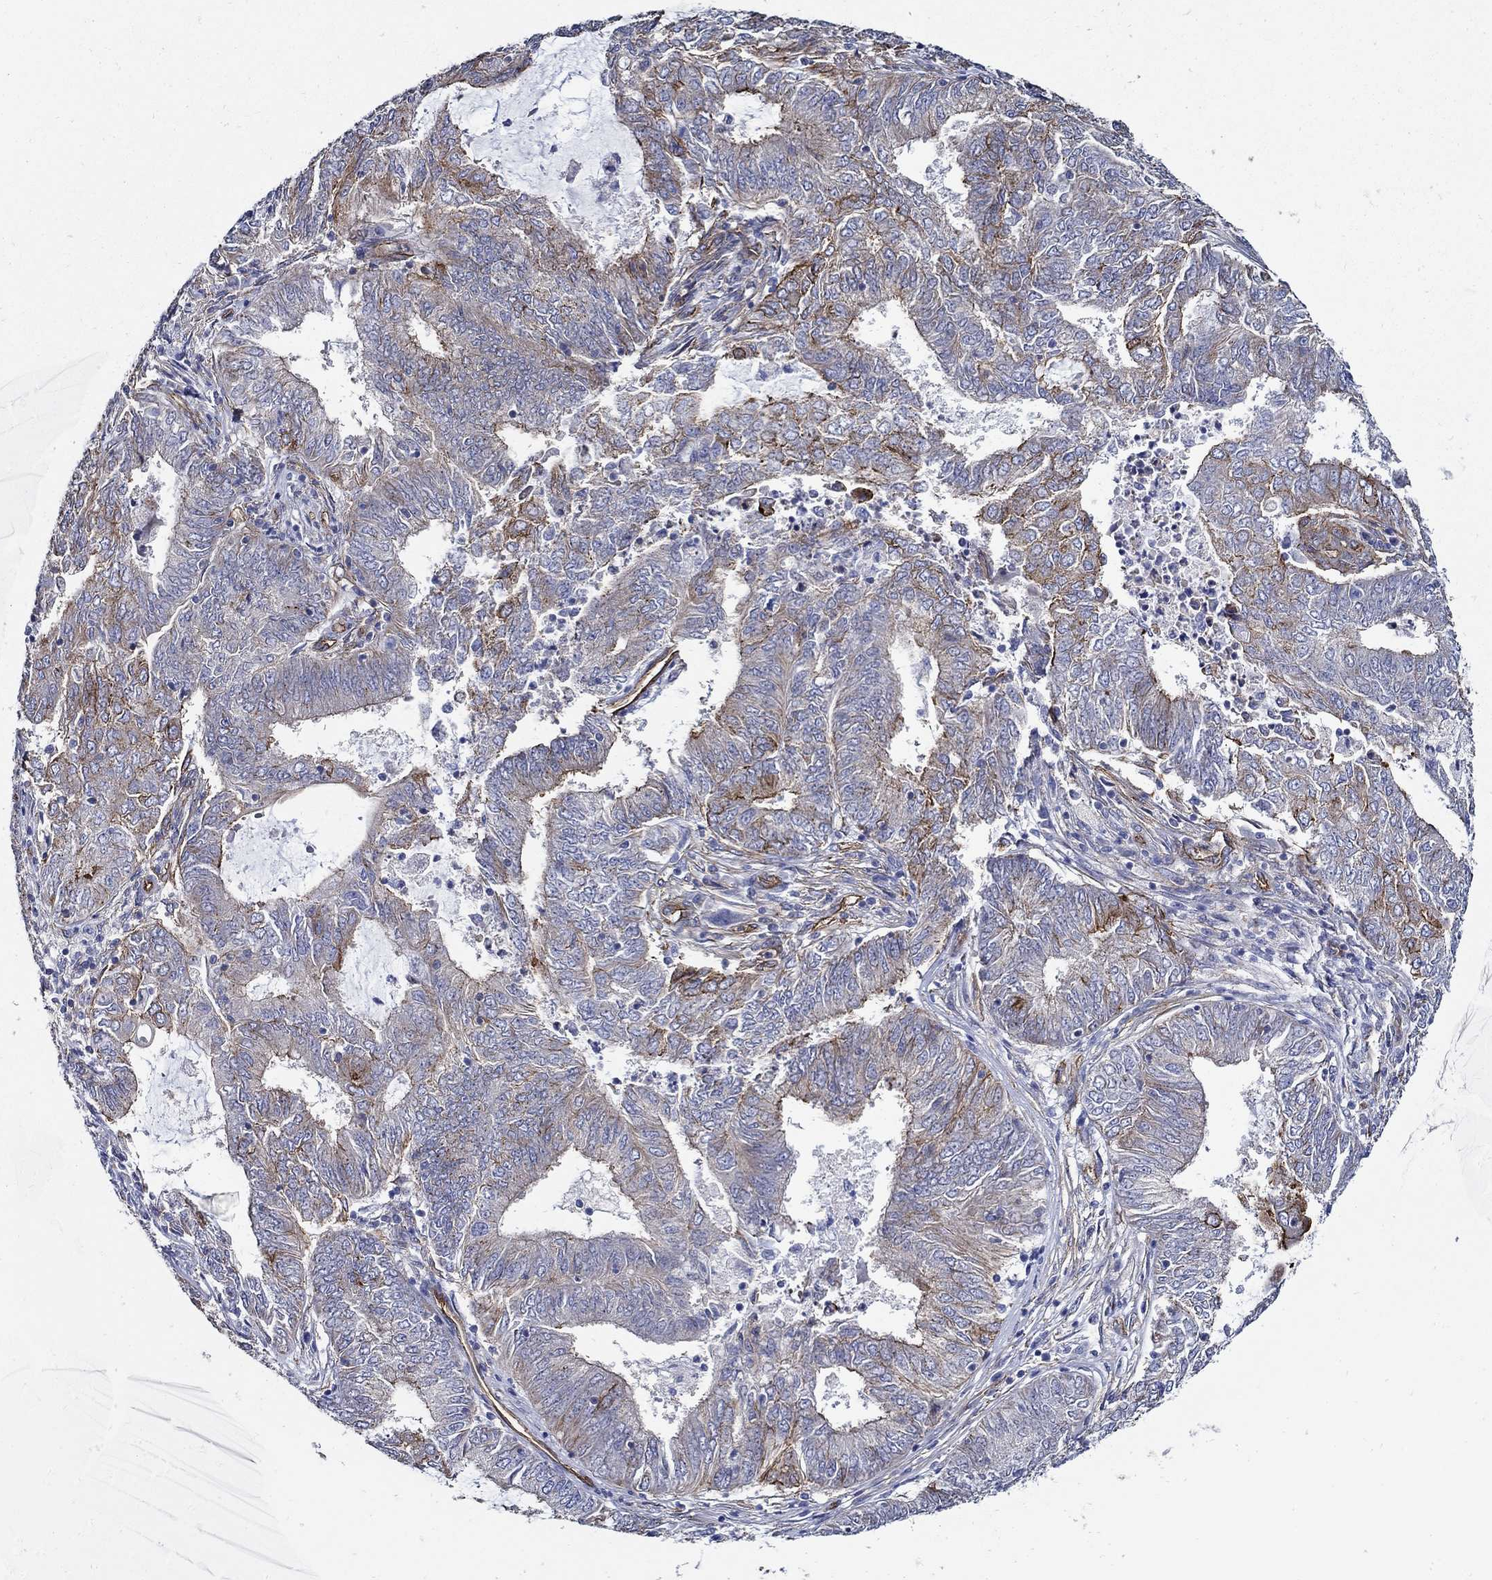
{"staining": {"intensity": "moderate", "quantity": "25%-75%", "location": "cytoplasmic/membranous"}, "tissue": "endometrial cancer", "cell_type": "Tumor cells", "image_type": "cancer", "snomed": [{"axis": "morphology", "description": "Adenocarcinoma, NOS"}, {"axis": "topography", "description": "Endometrium"}], "caption": "Protein analysis of endometrial cancer tissue exhibits moderate cytoplasmic/membranous expression in about 25%-75% of tumor cells. The staining was performed using DAB (3,3'-diaminobenzidine), with brown indicating positive protein expression. Nuclei are stained blue with hematoxylin.", "gene": "APBB3", "patient": {"sex": "female", "age": 62}}